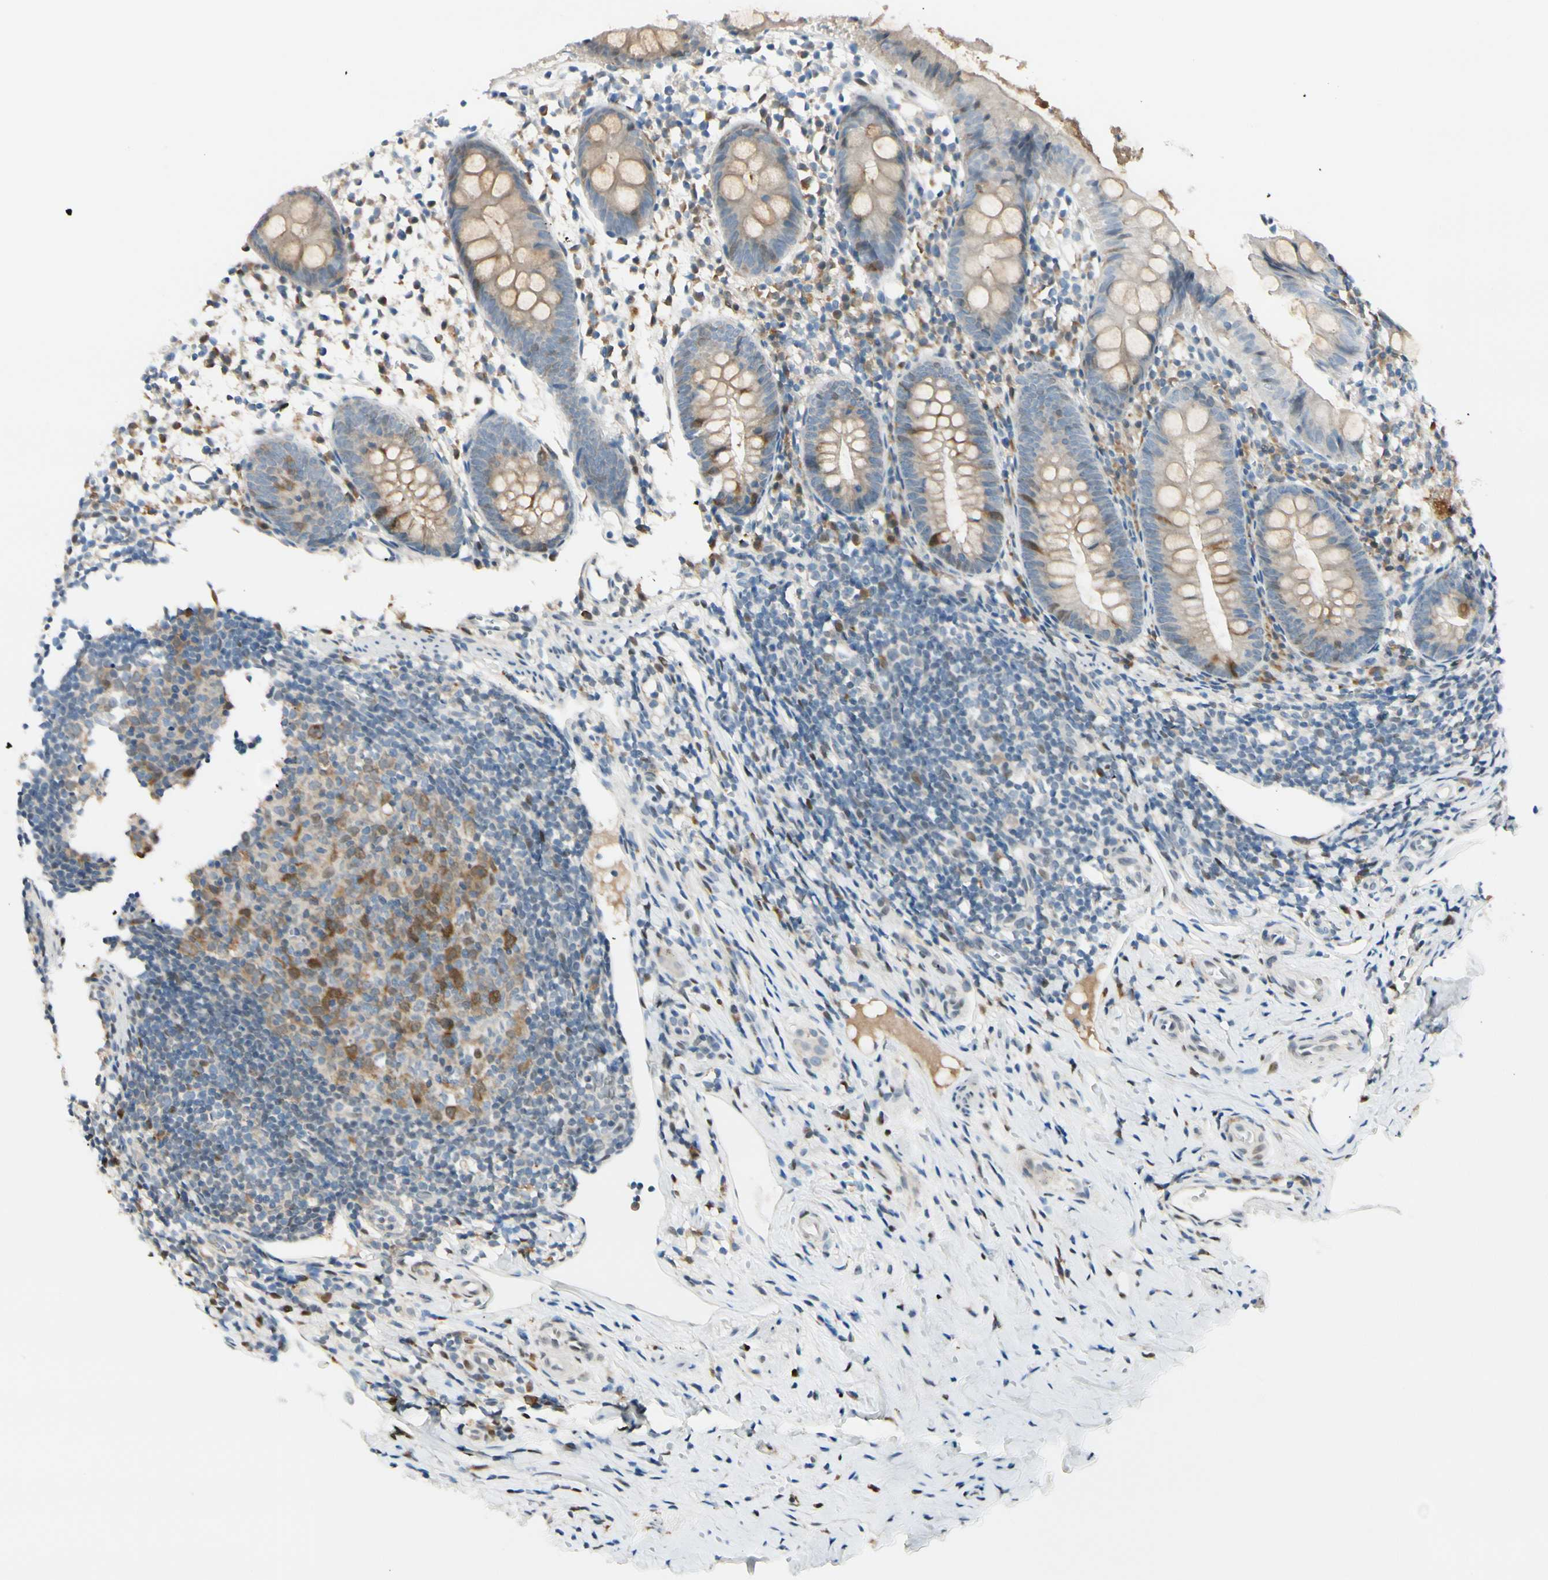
{"staining": {"intensity": "weak", "quantity": ">75%", "location": "cytoplasmic/membranous"}, "tissue": "appendix", "cell_type": "Glandular cells", "image_type": "normal", "snomed": [{"axis": "morphology", "description": "Normal tissue, NOS"}, {"axis": "topography", "description": "Appendix"}], "caption": "Immunohistochemical staining of normal human appendix exhibits low levels of weak cytoplasmic/membranous expression in approximately >75% of glandular cells.", "gene": "PTTG1", "patient": {"sex": "female", "age": 20}}